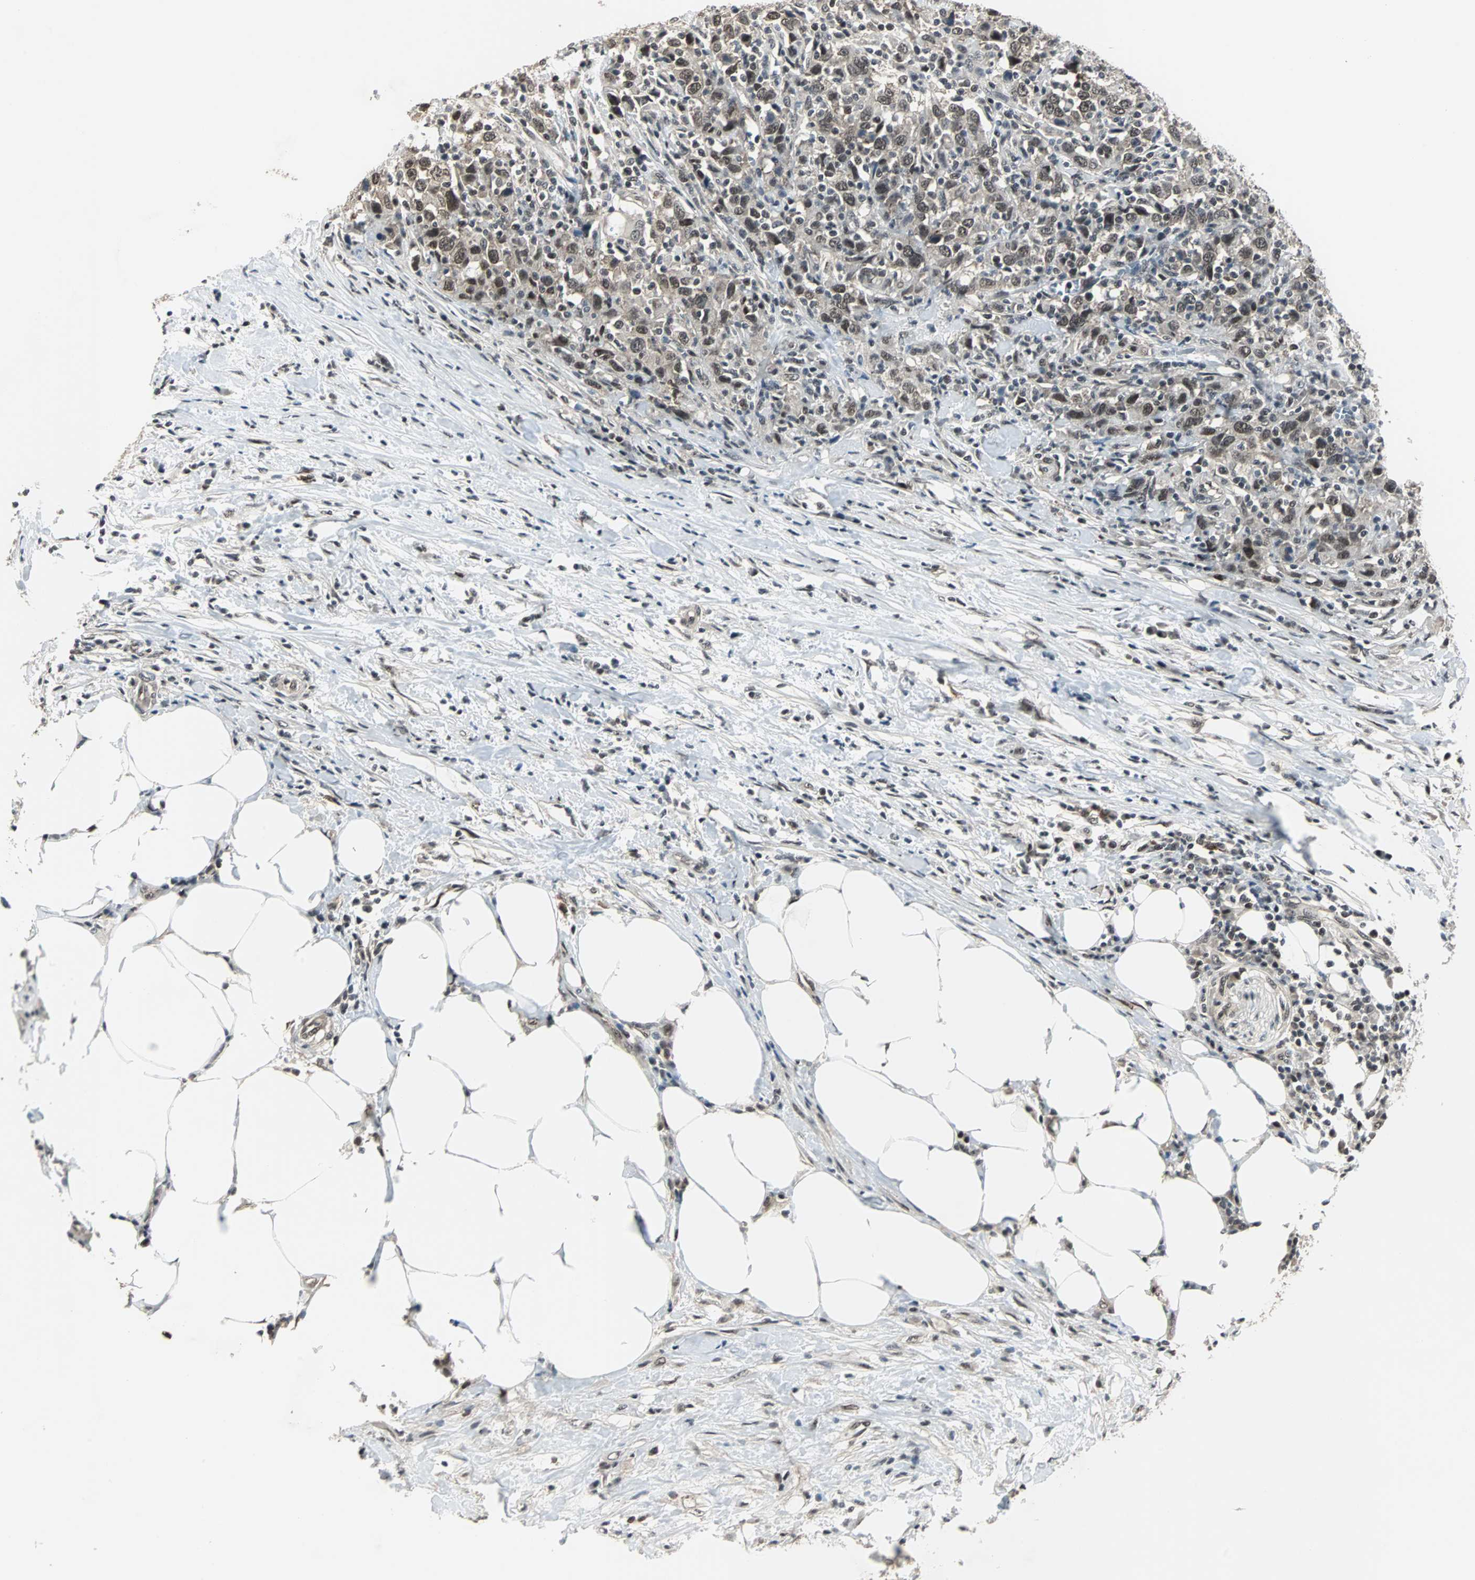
{"staining": {"intensity": "moderate", "quantity": ">75%", "location": "nuclear"}, "tissue": "urothelial cancer", "cell_type": "Tumor cells", "image_type": "cancer", "snomed": [{"axis": "morphology", "description": "Urothelial carcinoma, High grade"}, {"axis": "topography", "description": "Urinary bladder"}], "caption": "IHC micrograph of neoplastic tissue: human urothelial cancer stained using immunohistochemistry (IHC) exhibits medium levels of moderate protein expression localized specifically in the nuclear of tumor cells, appearing as a nuclear brown color.", "gene": "MKX", "patient": {"sex": "male", "age": 61}}